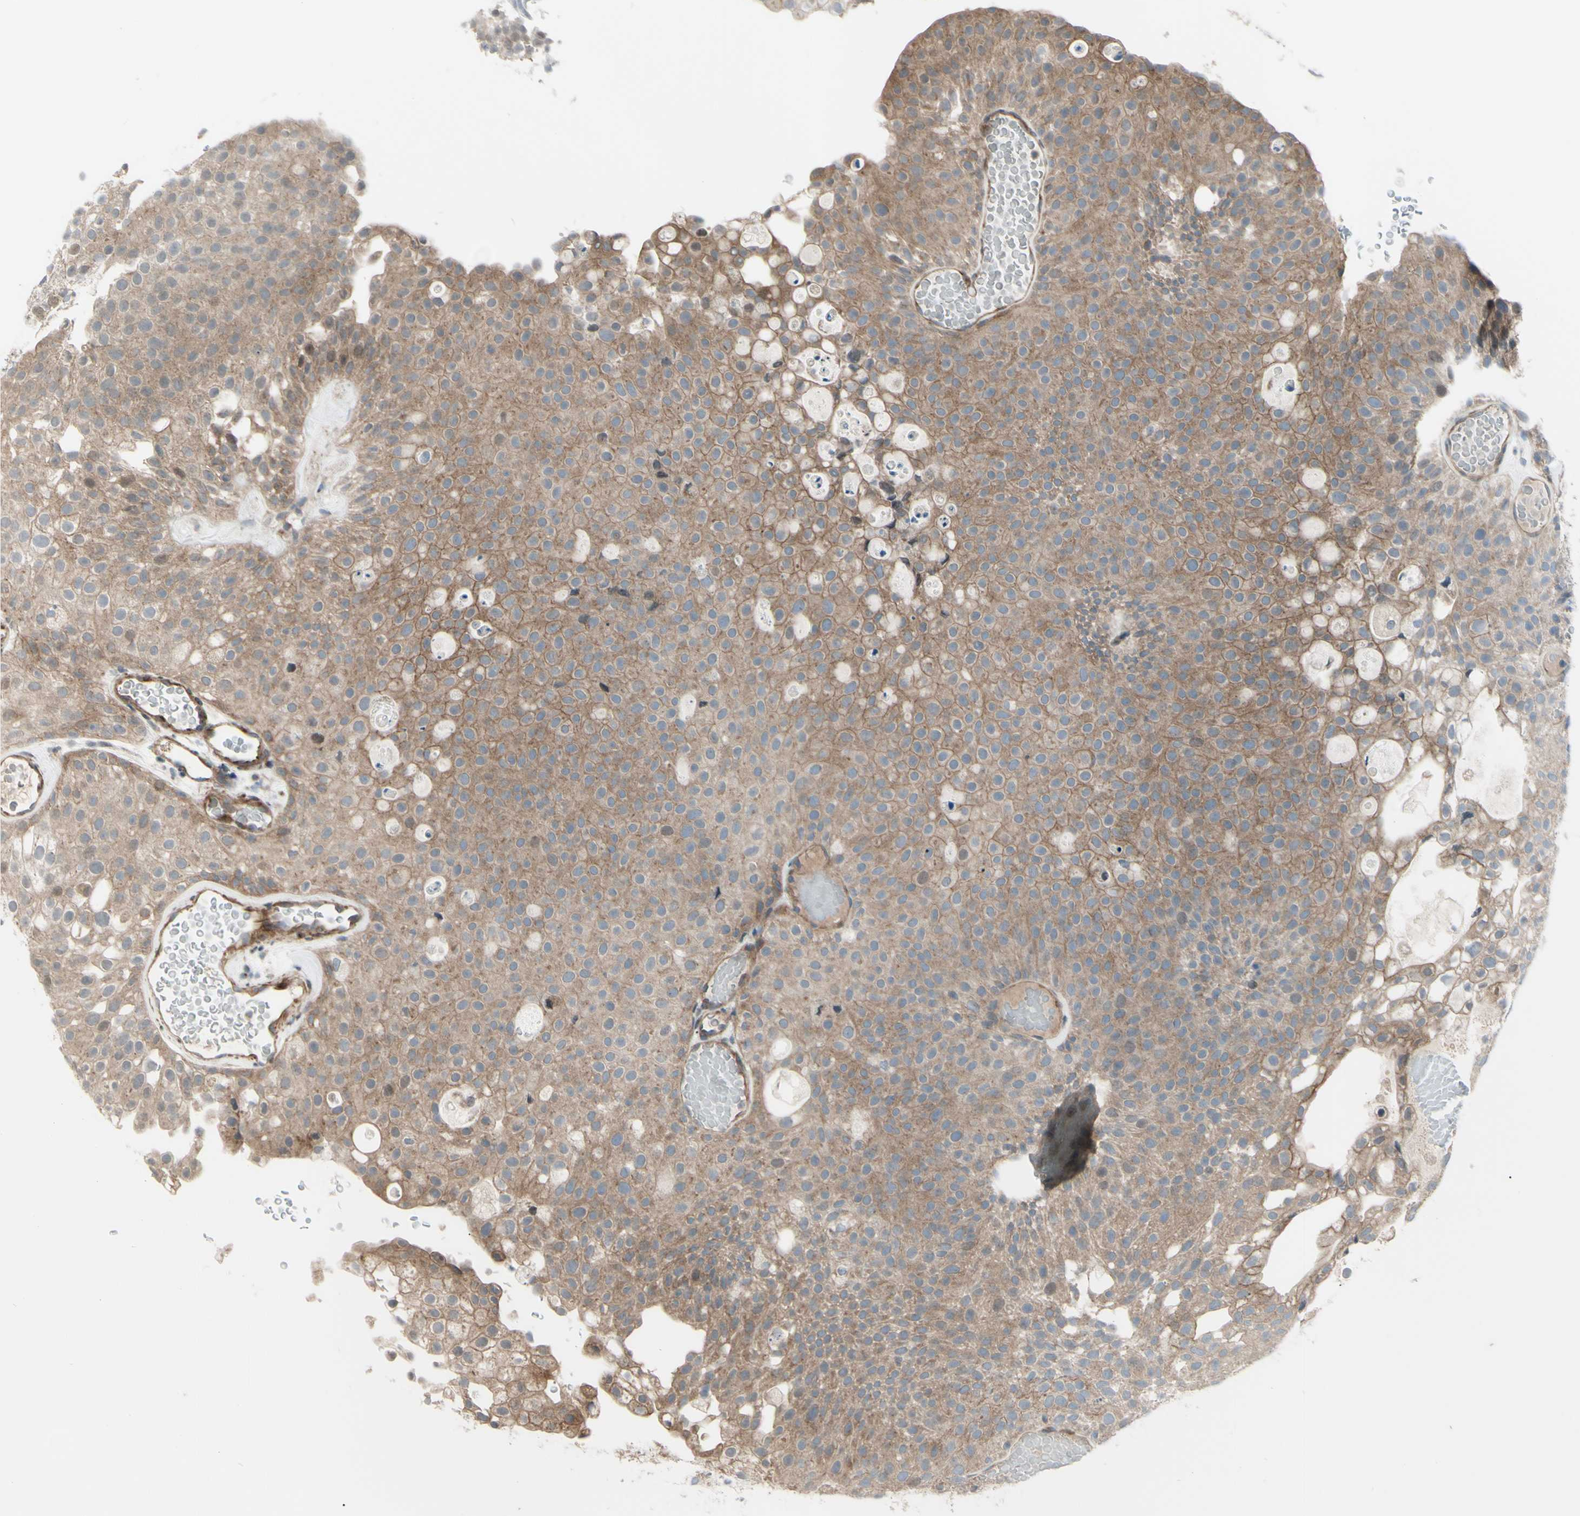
{"staining": {"intensity": "moderate", "quantity": ">75%", "location": "cytoplasmic/membranous"}, "tissue": "urothelial cancer", "cell_type": "Tumor cells", "image_type": "cancer", "snomed": [{"axis": "morphology", "description": "Urothelial carcinoma, Low grade"}, {"axis": "topography", "description": "Urinary bladder"}], "caption": "This histopathology image shows immunohistochemistry staining of urothelial cancer, with medium moderate cytoplasmic/membranous positivity in approximately >75% of tumor cells.", "gene": "LRRK1", "patient": {"sex": "male", "age": 78}}